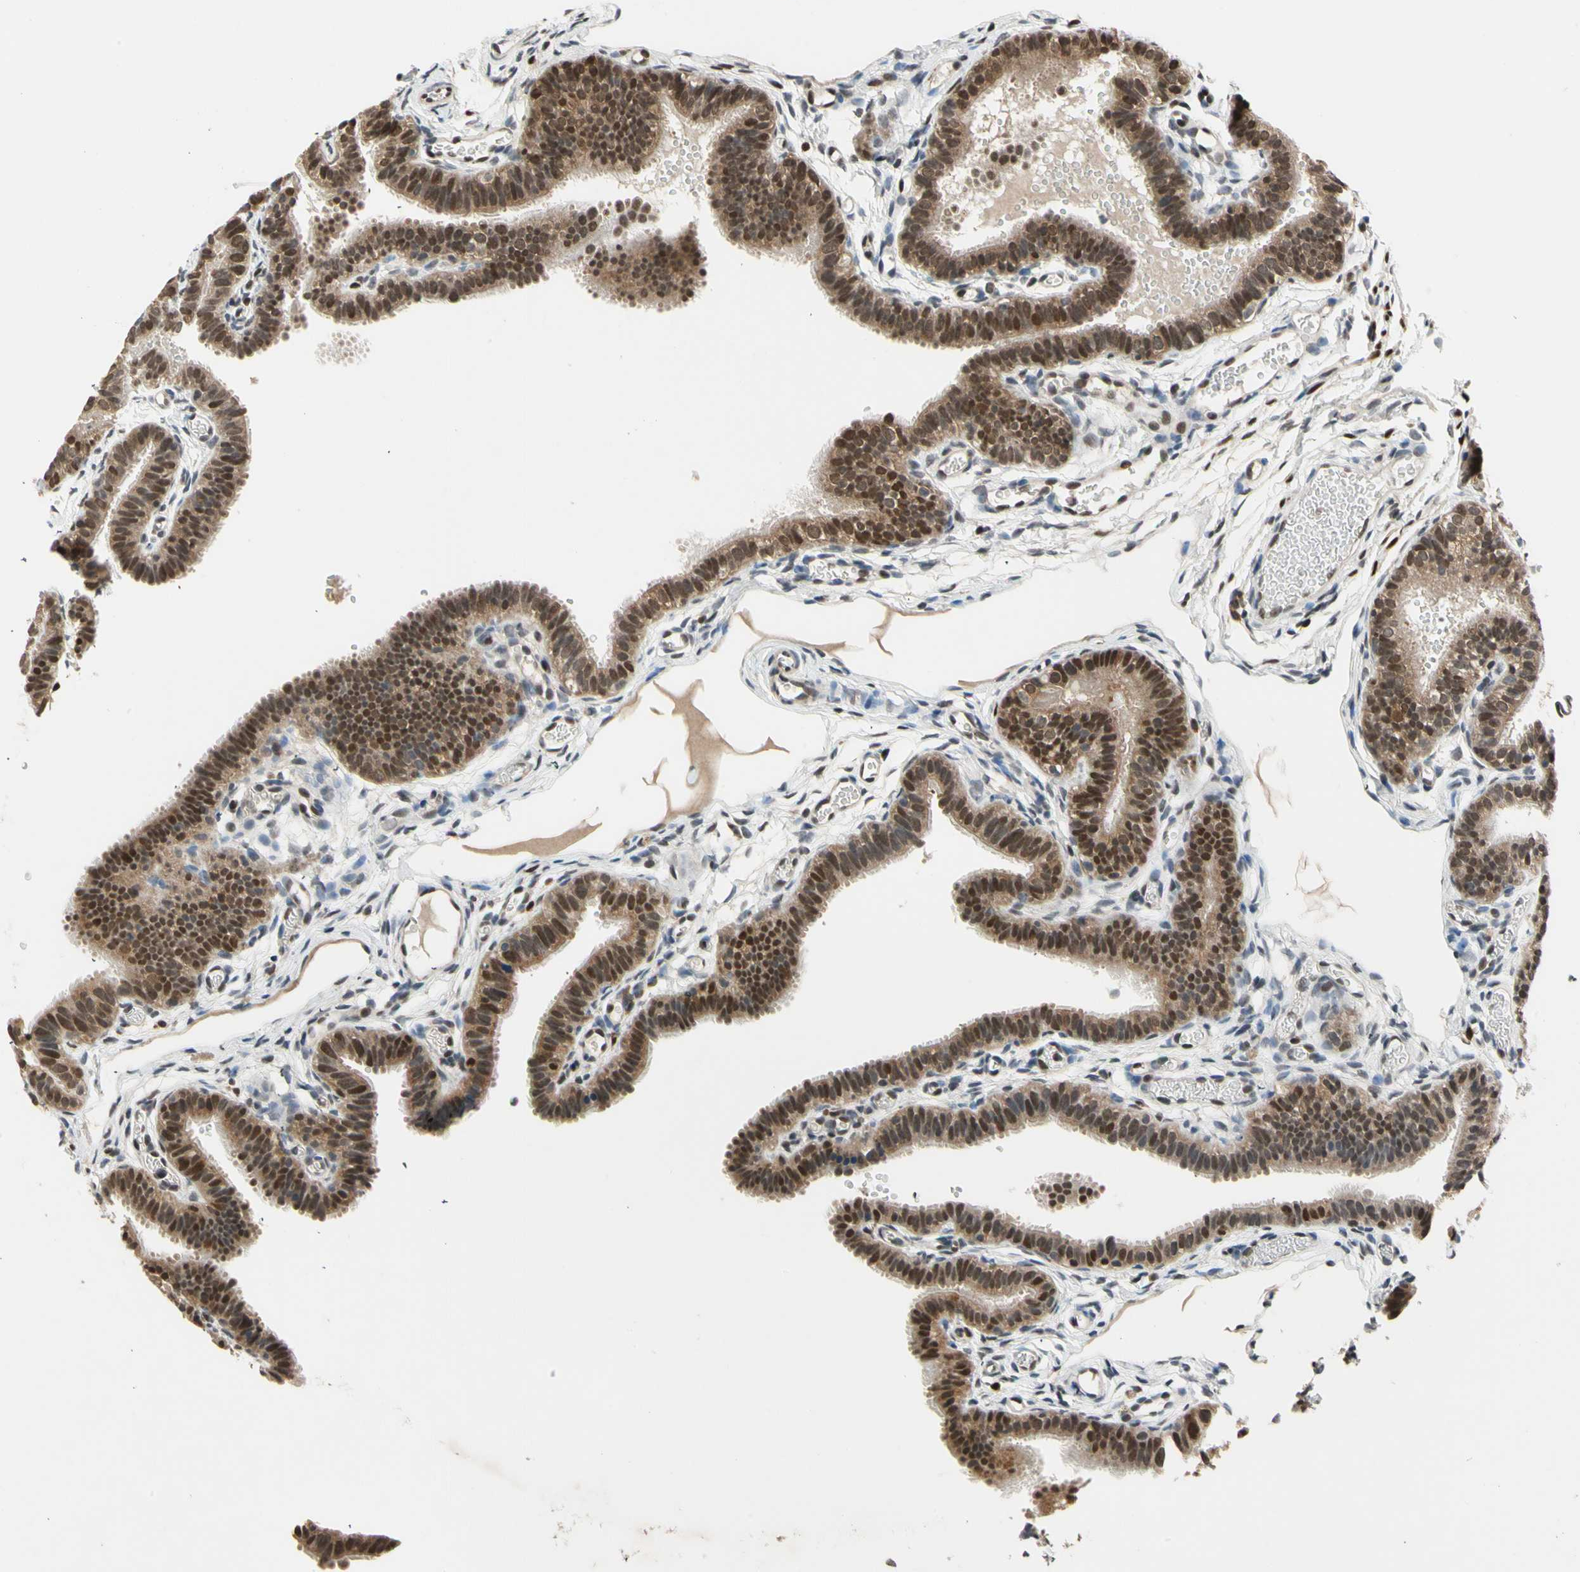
{"staining": {"intensity": "strong", "quantity": ">75%", "location": "cytoplasmic/membranous,nuclear"}, "tissue": "fallopian tube", "cell_type": "Glandular cells", "image_type": "normal", "snomed": [{"axis": "morphology", "description": "Normal tissue, NOS"}, {"axis": "topography", "description": "Fallopian tube"}, {"axis": "topography", "description": "Placenta"}], "caption": "Immunohistochemical staining of normal human fallopian tube demonstrates >75% levels of strong cytoplasmic/membranous,nuclear protein expression in about >75% of glandular cells. The protein of interest is stained brown, and the nuclei are stained in blue (DAB IHC with brightfield microscopy, high magnification).", "gene": "GSR", "patient": {"sex": "female", "age": 34}}